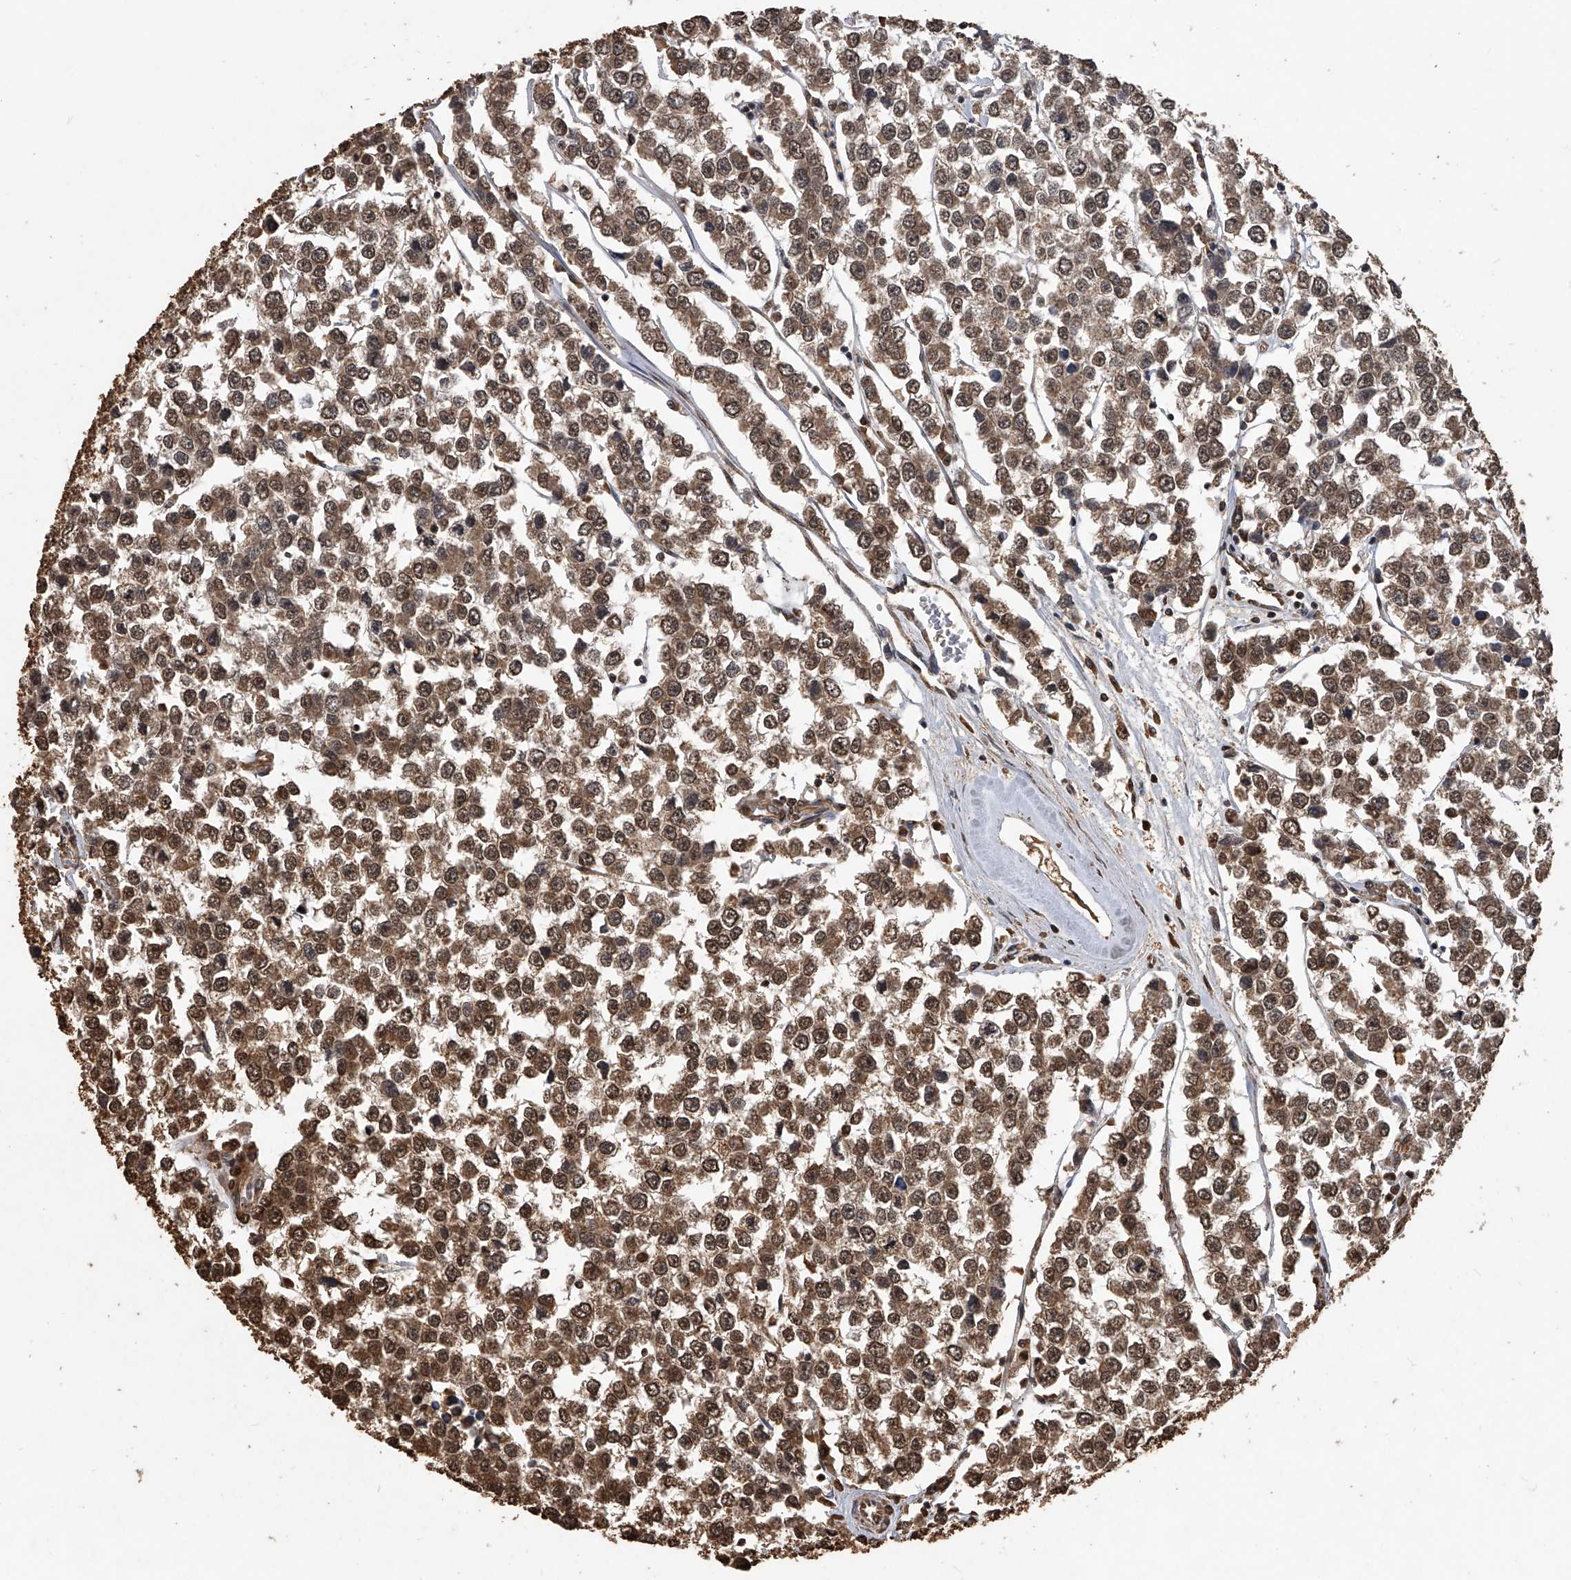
{"staining": {"intensity": "strong", "quantity": ">75%", "location": "cytoplasmic/membranous,nuclear"}, "tissue": "testis cancer", "cell_type": "Tumor cells", "image_type": "cancer", "snomed": [{"axis": "morphology", "description": "Seminoma, NOS"}, {"axis": "morphology", "description": "Carcinoma, Embryonal, NOS"}, {"axis": "topography", "description": "Testis"}], "caption": "Testis cancer stained for a protein (brown) reveals strong cytoplasmic/membranous and nuclear positive expression in approximately >75% of tumor cells.", "gene": "FBXL4", "patient": {"sex": "male", "age": 52}}